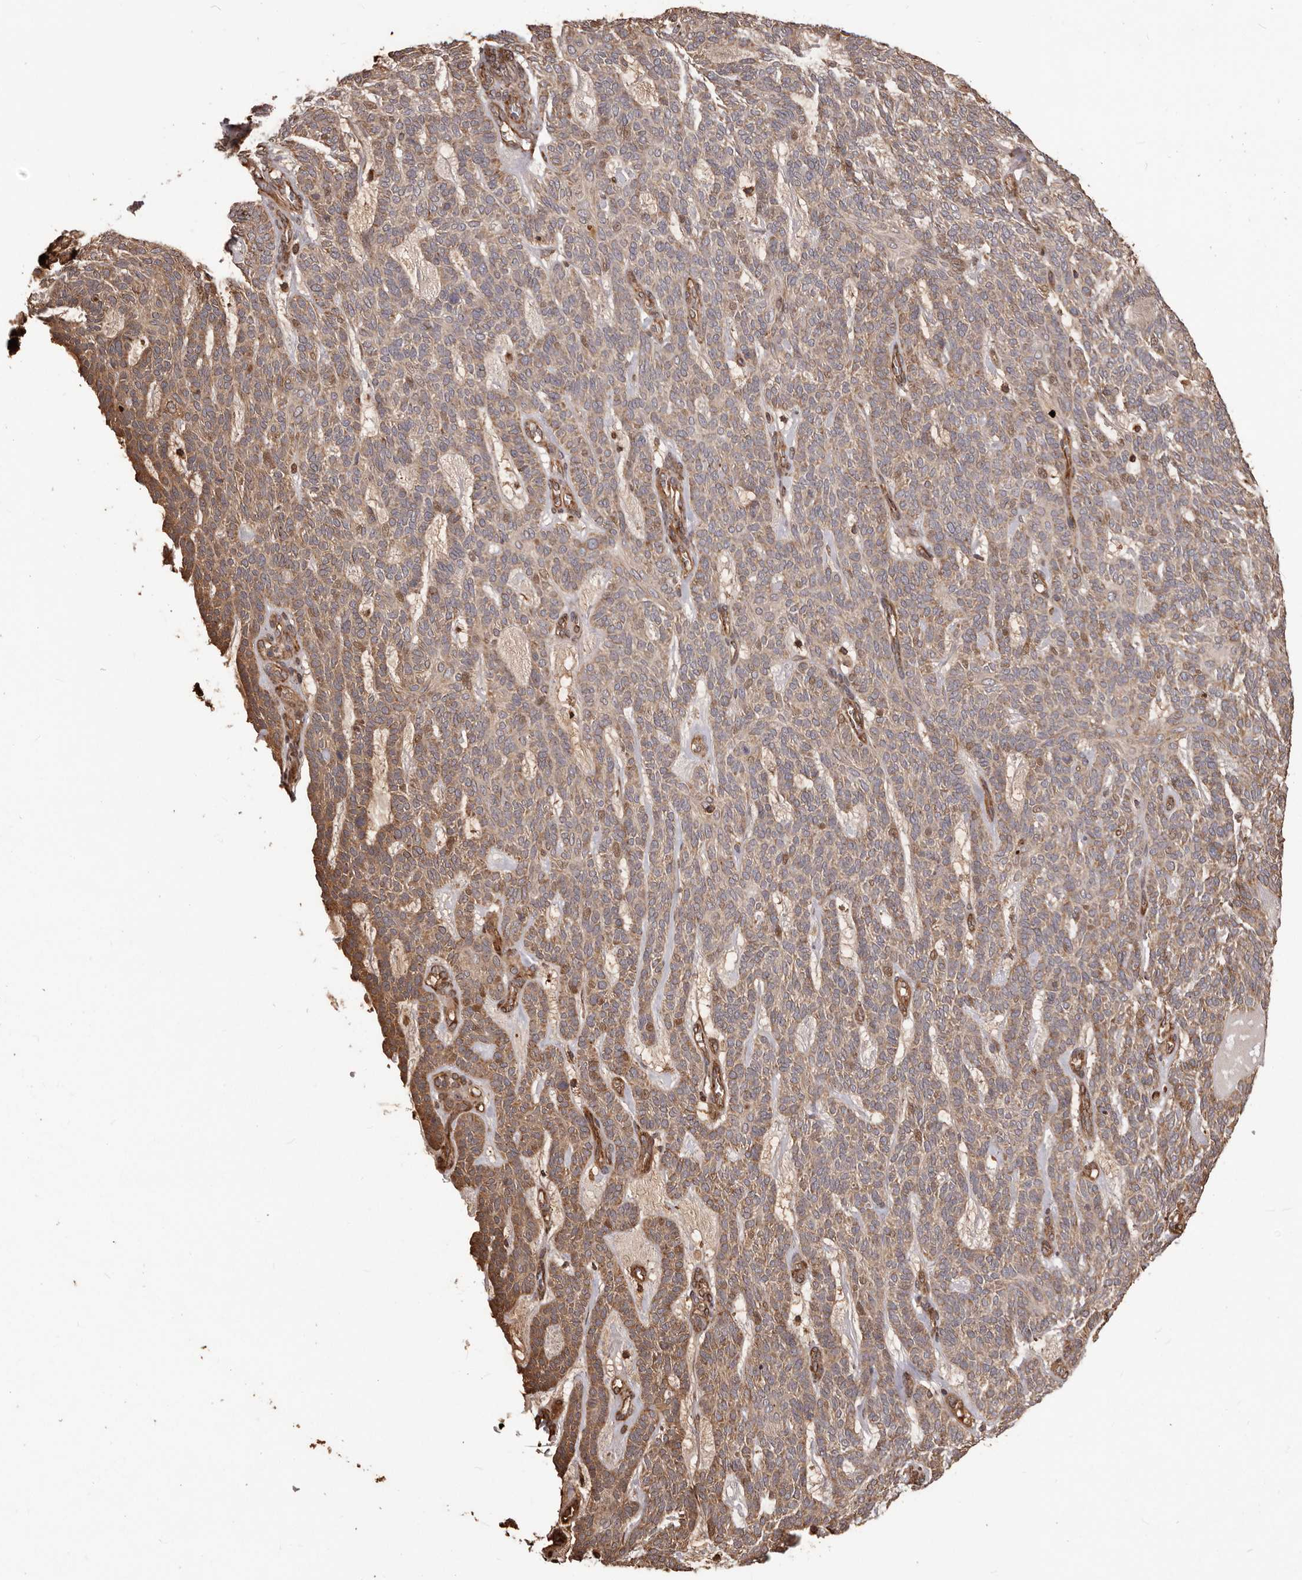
{"staining": {"intensity": "moderate", "quantity": "25%-75%", "location": "cytoplasmic/membranous"}, "tissue": "skin cancer", "cell_type": "Tumor cells", "image_type": "cancer", "snomed": [{"axis": "morphology", "description": "Squamous cell carcinoma, NOS"}, {"axis": "topography", "description": "Skin"}], "caption": "This is a photomicrograph of IHC staining of skin cancer, which shows moderate staining in the cytoplasmic/membranous of tumor cells.", "gene": "MTO1", "patient": {"sex": "female", "age": 90}}